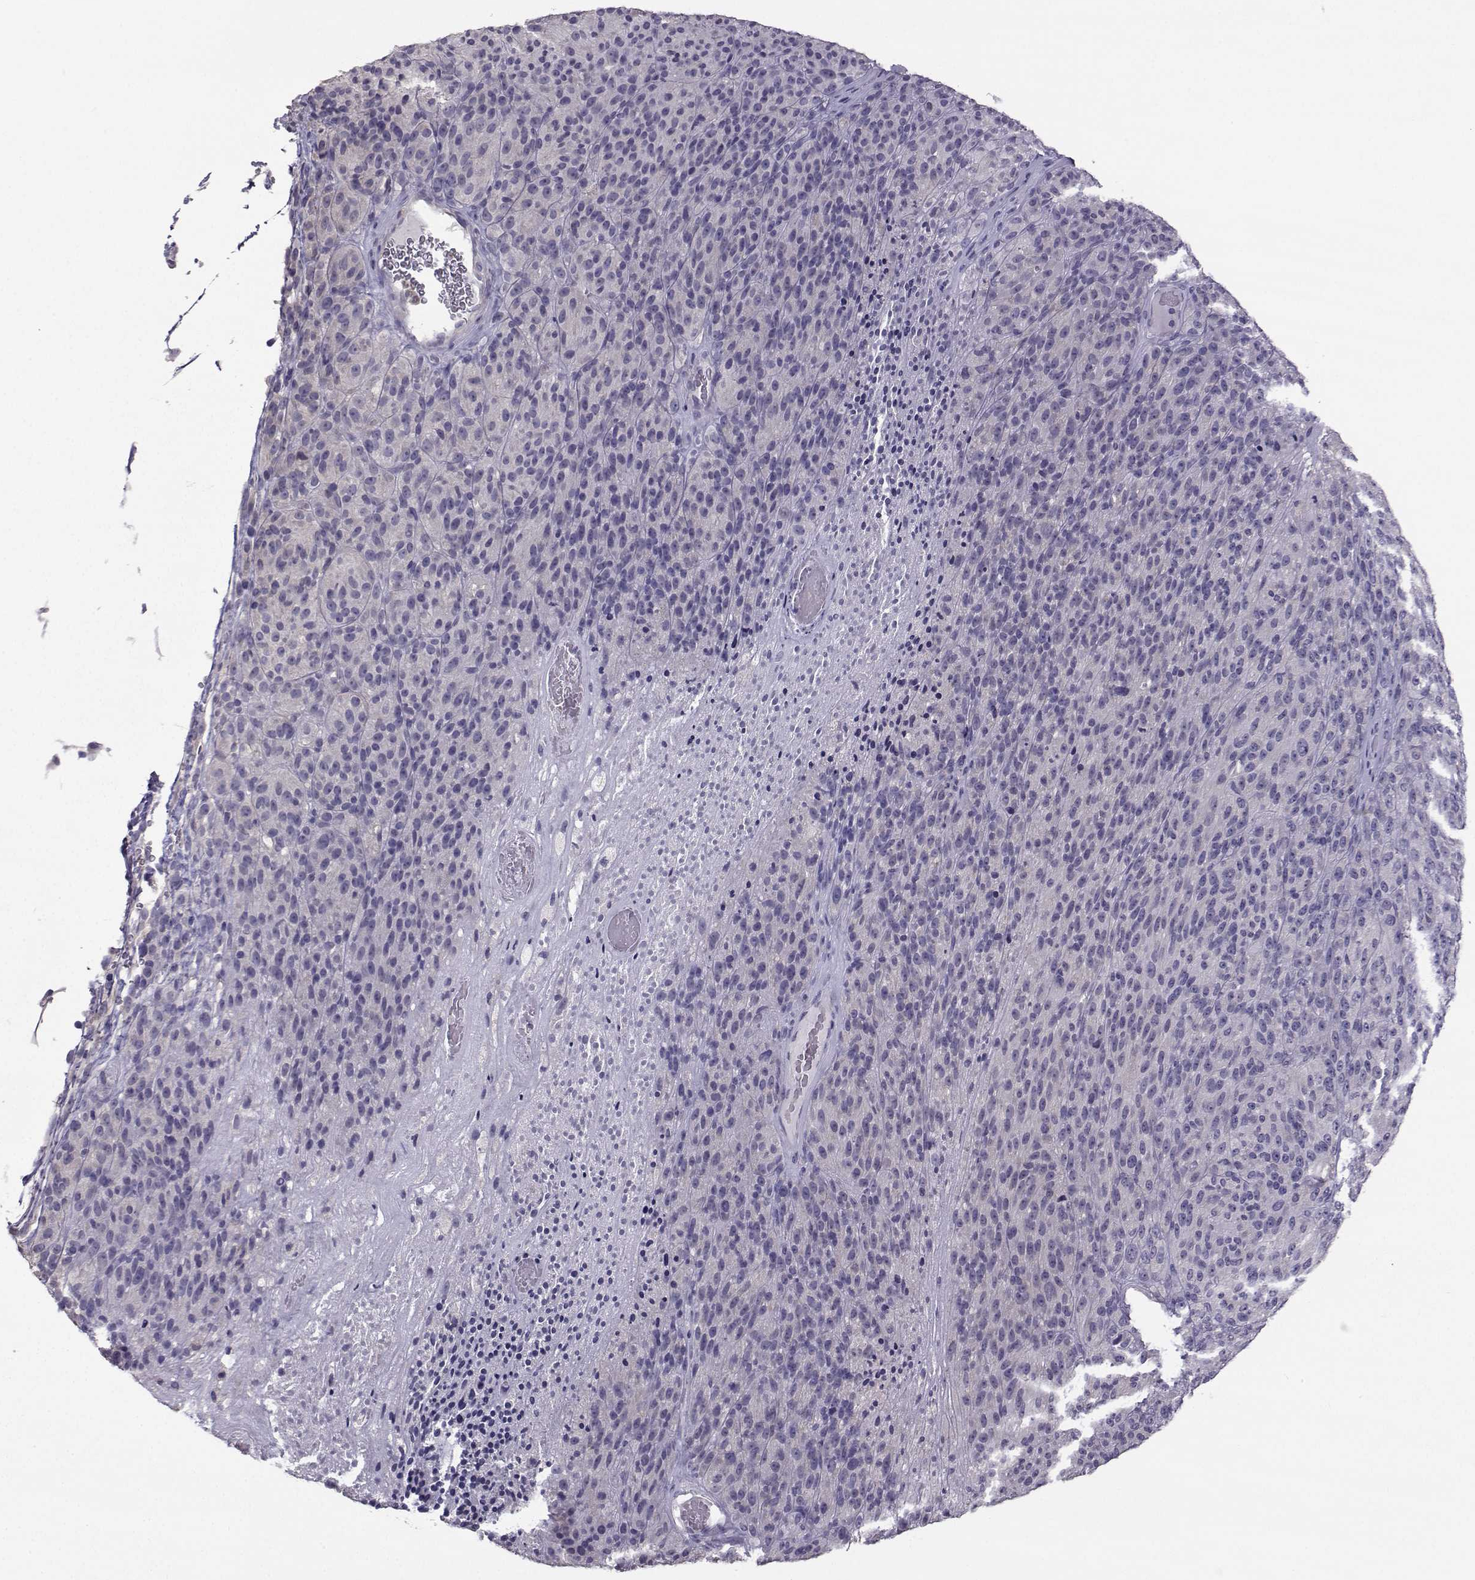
{"staining": {"intensity": "negative", "quantity": "none", "location": "none"}, "tissue": "melanoma", "cell_type": "Tumor cells", "image_type": "cancer", "snomed": [{"axis": "morphology", "description": "Malignant melanoma, Metastatic site"}, {"axis": "topography", "description": "Brain"}], "caption": "Tumor cells show no significant expression in melanoma. (Stains: DAB immunohistochemistry (IHC) with hematoxylin counter stain, Microscopy: brightfield microscopy at high magnification).", "gene": "FCAMR", "patient": {"sex": "female", "age": 56}}